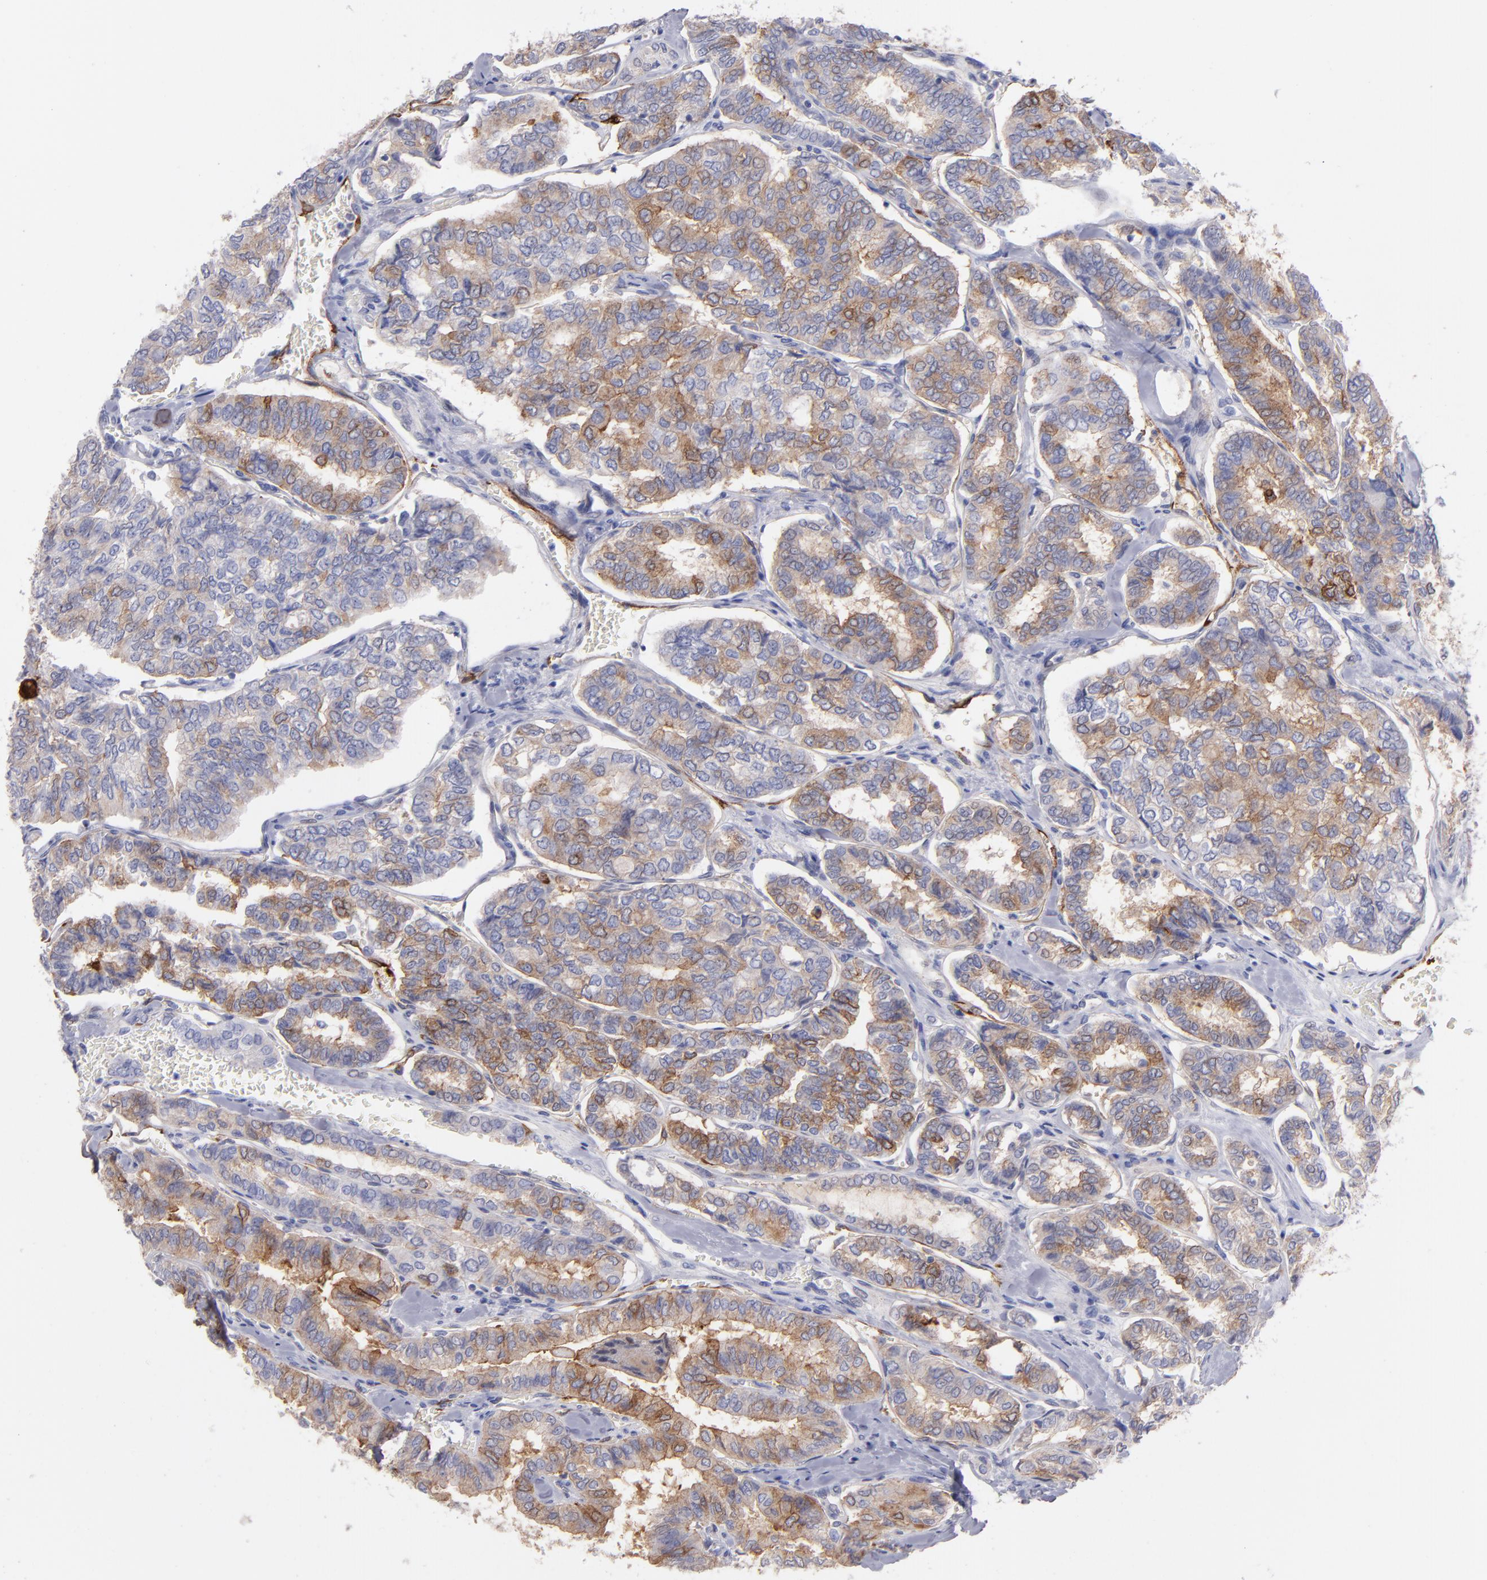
{"staining": {"intensity": "moderate", "quantity": ">75%", "location": "cytoplasmic/membranous"}, "tissue": "thyroid cancer", "cell_type": "Tumor cells", "image_type": "cancer", "snomed": [{"axis": "morphology", "description": "Papillary adenocarcinoma, NOS"}, {"axis": "topography", "description": "Thyroid gland"}], "caption": "A brown stain shows moderate cytoplasmic/membranous expression of a protein in human thyroid papillary adenocarcinoma tumor cells.", "gene": "AHNAK2", "patient": {"sex": "female", "age": 35}}